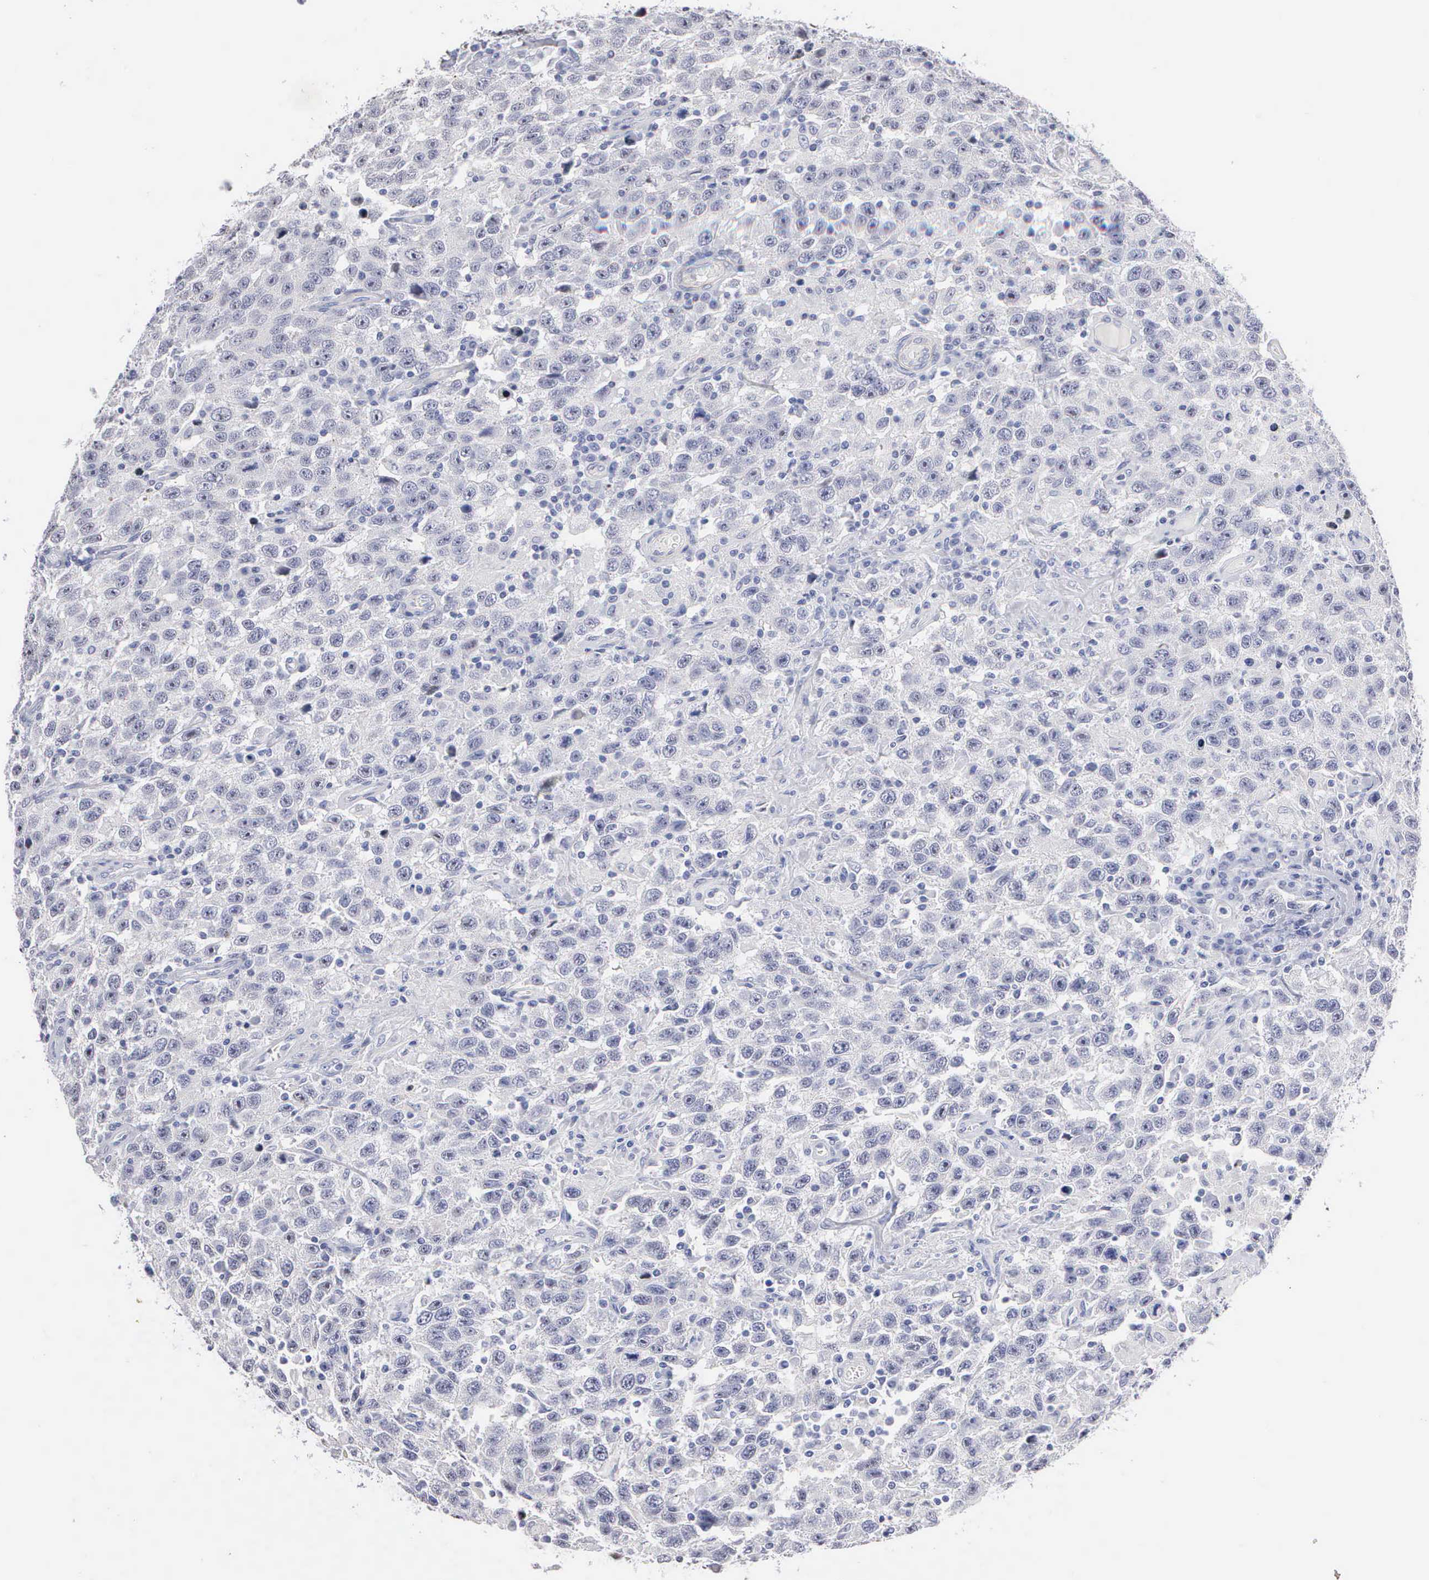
{"staining": {"intensity": "negative", "quantity": "none", "location": "none"}, "tissue": "testis cancer", "cell_type": "Tumor cells", "image_type": "cancer", "snomed": [{"axis": "morphology", "description": "Seminoma, NOS"}, {"axis": "topography", "description": "Testis"}], "caption": "High power microscopy micrograph of an immunohistochemistry (IHC) image of testis cancer (seminoma), revealing no significant expression in tumor cells.", "gene": "ELFN2", "patient": {"sex": "male", "age": 41}}